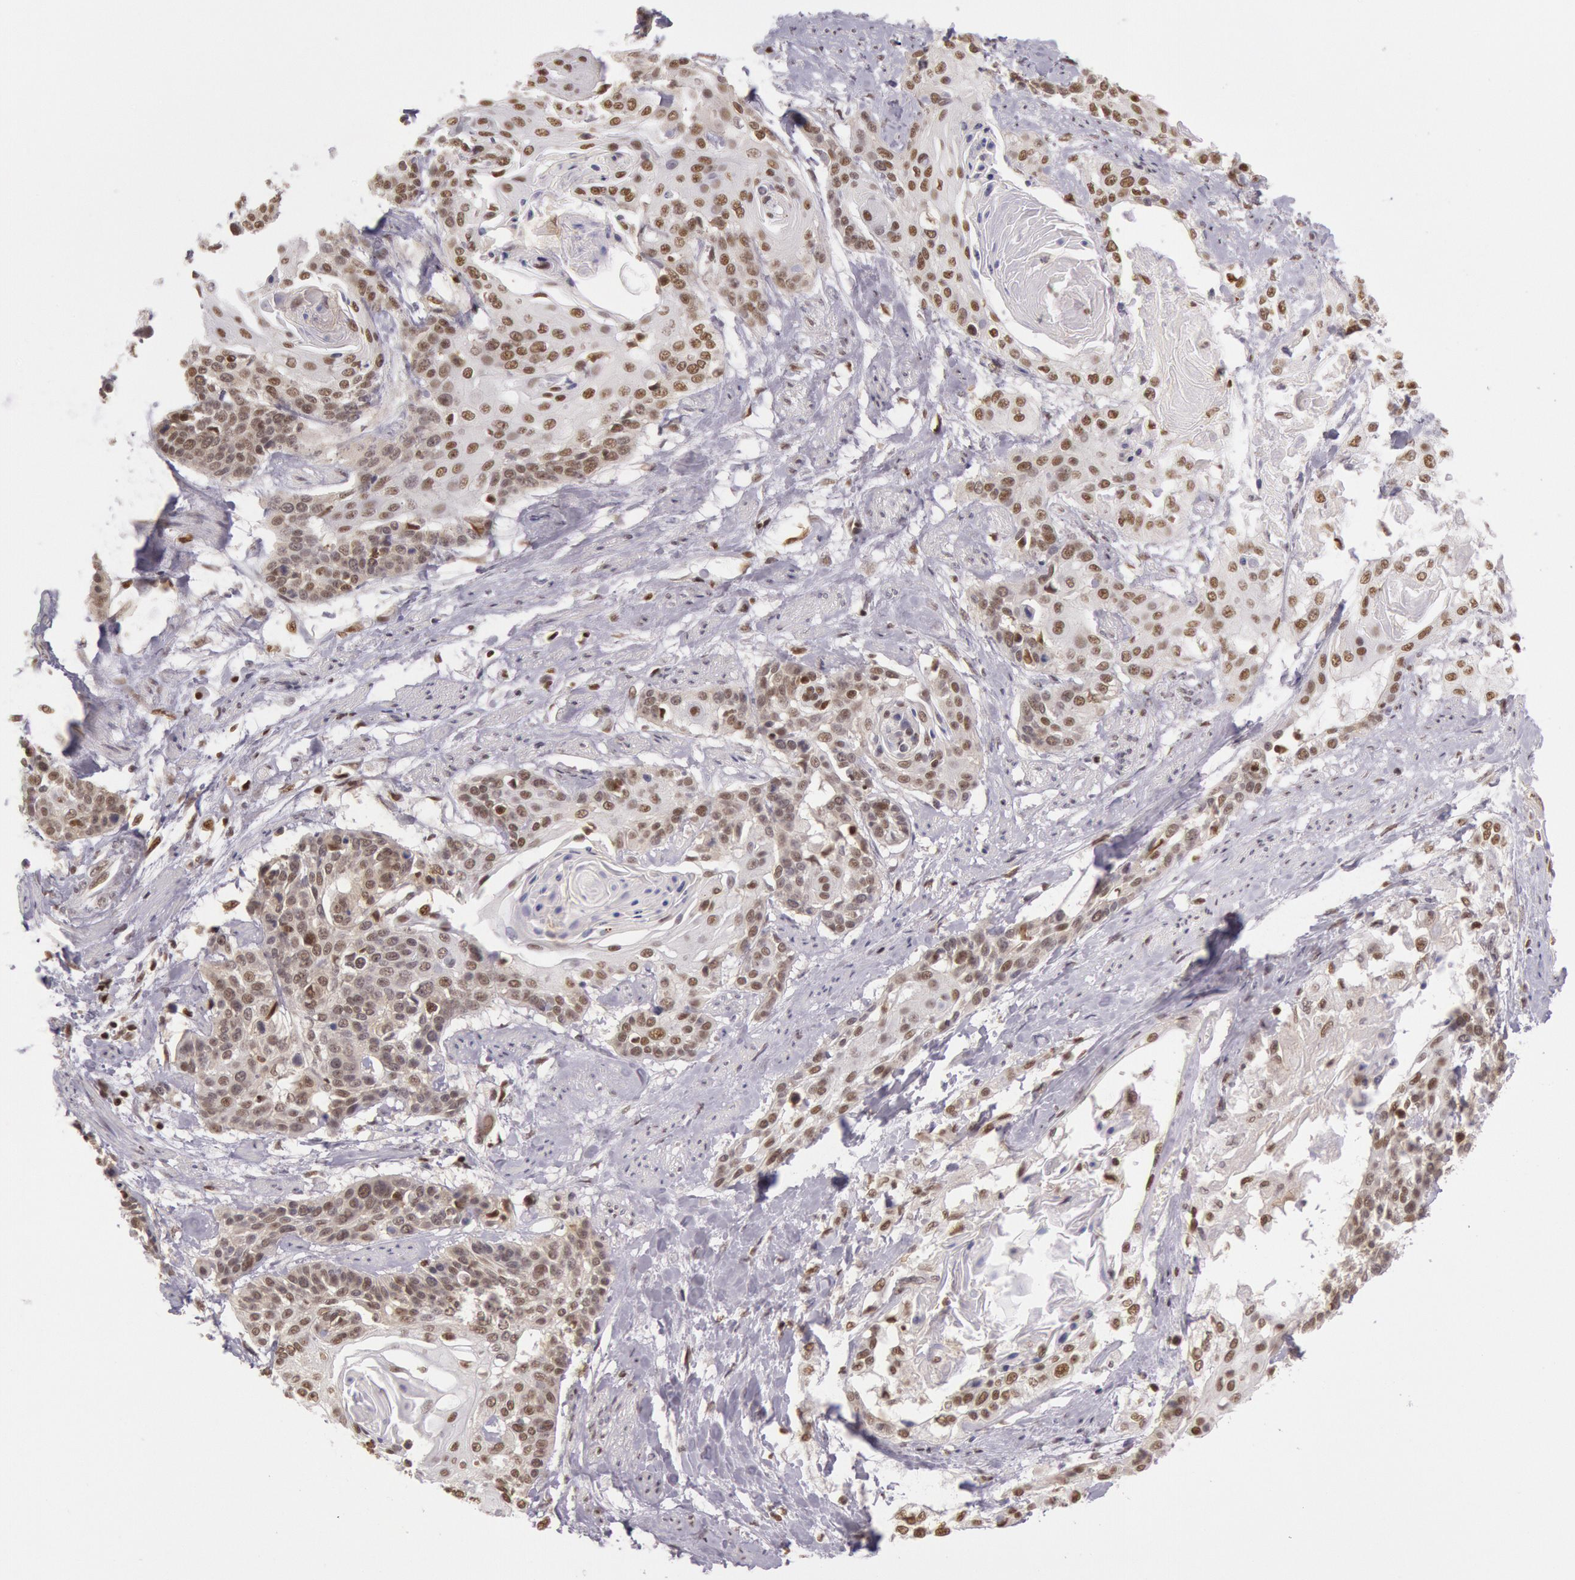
{"staining": {"intensity": "strong", "quantity": ">75%", "location": "nuclear"}, "tissue": "cervical cancer", "cell_type": "Tumor cells", "image_type": "cancer", "snomed": [{"axis": "morphology", "description": "Squamous cell carcinoma, NOS"}, {"axis": "topography", "description": "Cervix"}], "caption": "A histopathology image showing strong nuclear positivity in about >75% of tumor cells in squamous cell carcinoma (cervical), as visualized by brown immunohistochemical staining.", "gene": "ESS2", "patient": {"sex": "female", "age": 57}}